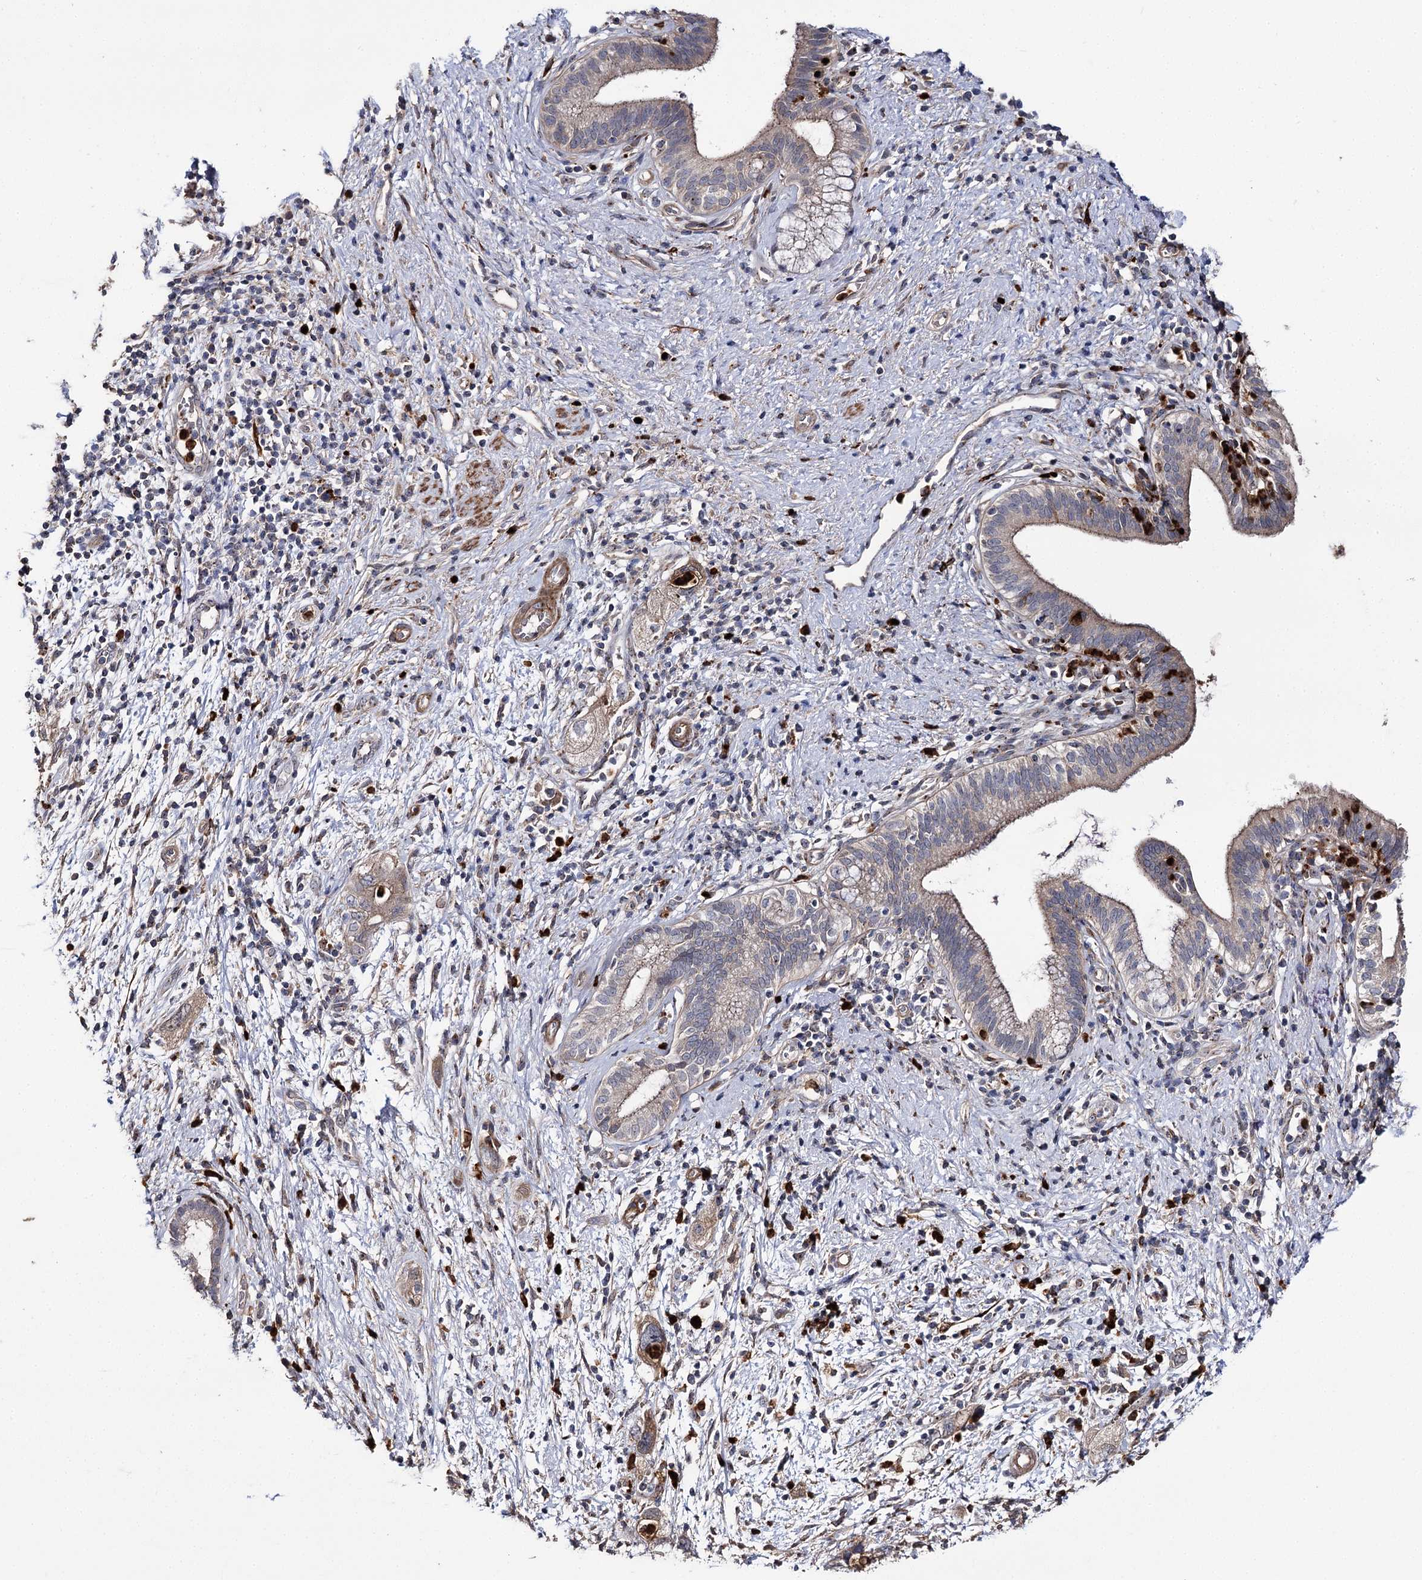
{"staining": {"intensity": "weak", "quantity": "<25%", "location": "cytoplasmic/membranous"}, "tissue": "pancreatic cancer", "cell_type": "Tumor cells", "image_type": "cancer", "snomed": [{"axis": "morphology", "description": "Adenocarcinoma, NOS"}, {"axis": "topography", "description": "Pancreas"}], "caption": "This is an immunohistochemistry photomicrograph of human pancreatic adenocarcinoma. There is no staining in tumor cells.", "gene": "MINDY3", "patient": {"sex": "female", "age": 73}}